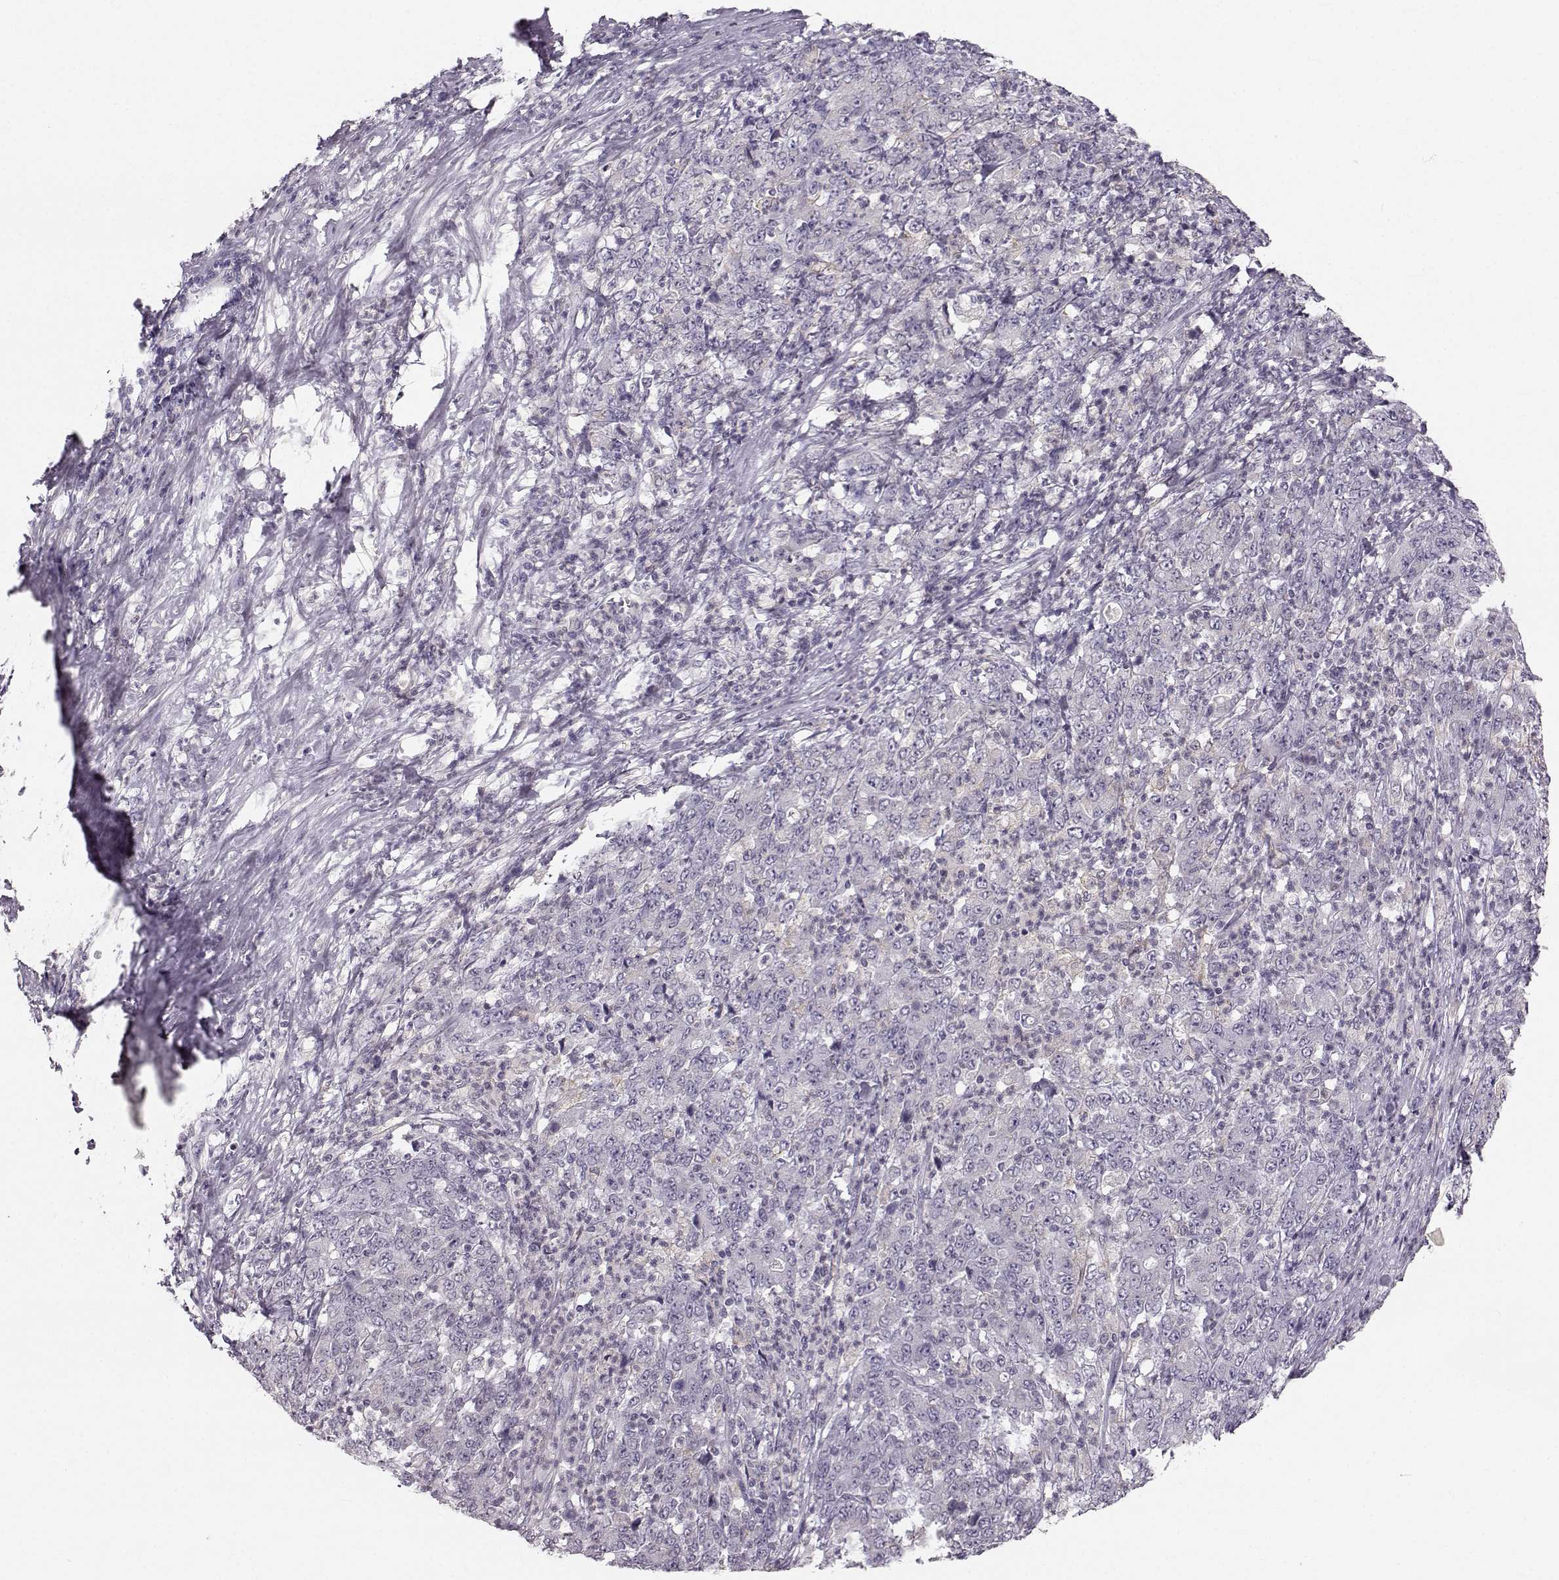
{"staining": {"intensity": "negative", "quantity": "none", "location": "none"}, "tissue": "stomach cancer", "cell_type": "Tumor cells", "image_type": "cancer", "snomed": [{"axis": "morphology", "description": "Adenocarcinoma, NOS"}, {"axis": "topography", "description": "Stomach, lower"}], "caption": "Tumor cells are negative for protein expression in human adenocarcinoma (stomach).", "gene": "RUNDC3A", "patient": {"sex": "female", "age": 71}}